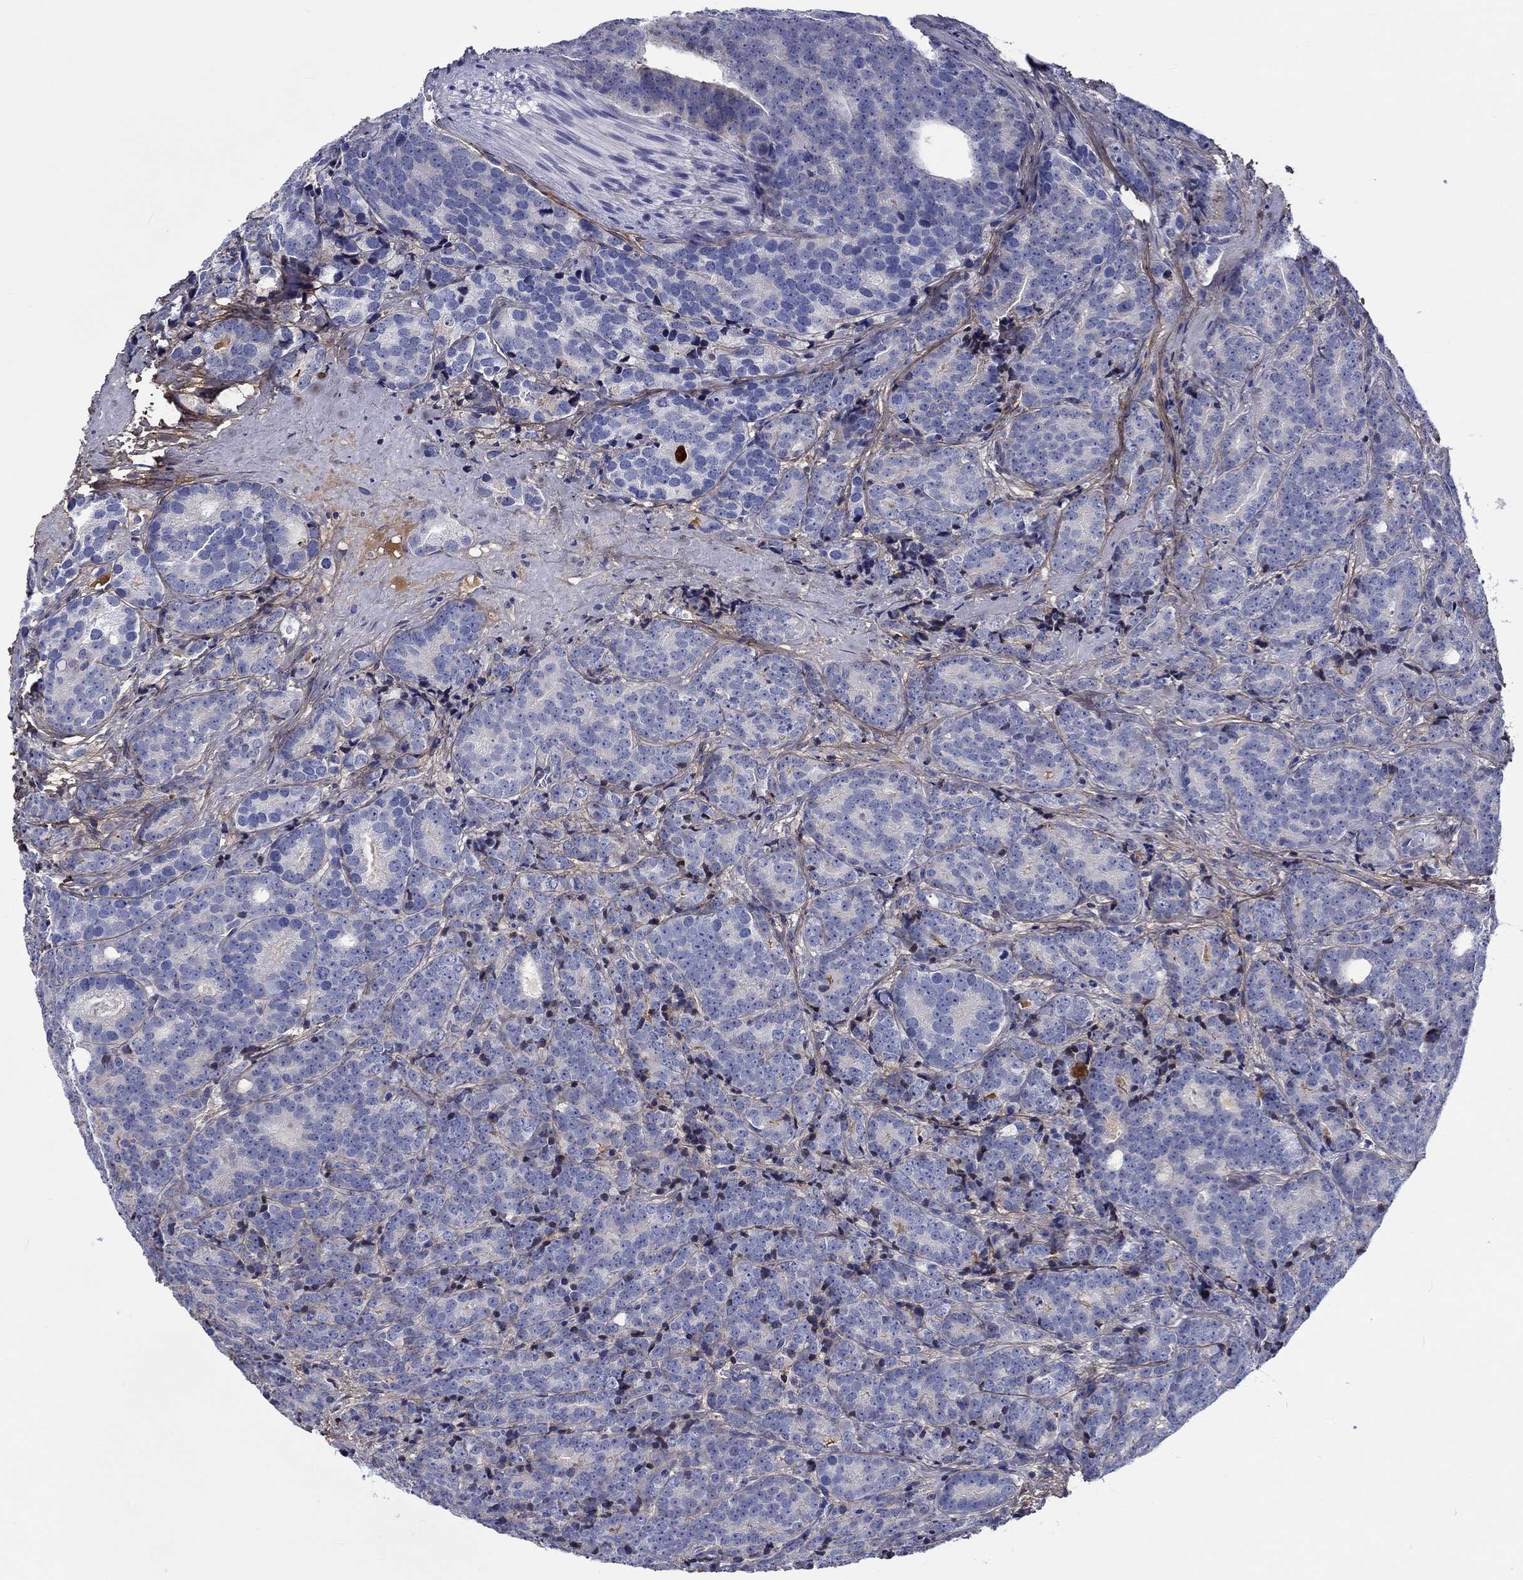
{"staining": {"intensity": "negative", "quantity": "none", "location": "none"}, "tissue": "prostate cancer", "cell_type": "Tumor cells", "image_type": "cancer", "snomed": [{"axis": "morphology", "description": "Adenocarcinoma, NOS"}, {"axis": "topography", "description": "Prostate"}], "caption": "This is a photomicrograph of IHC staining of prostate adenocarcinoma, which shows no expression in tumor cells. (Brightfield microscopy of DAB (3,3'-diaminobenzidine) IHC at high magnification).", "gene": "TGFBI", "patient": {"sex": "male", "age": 71}}